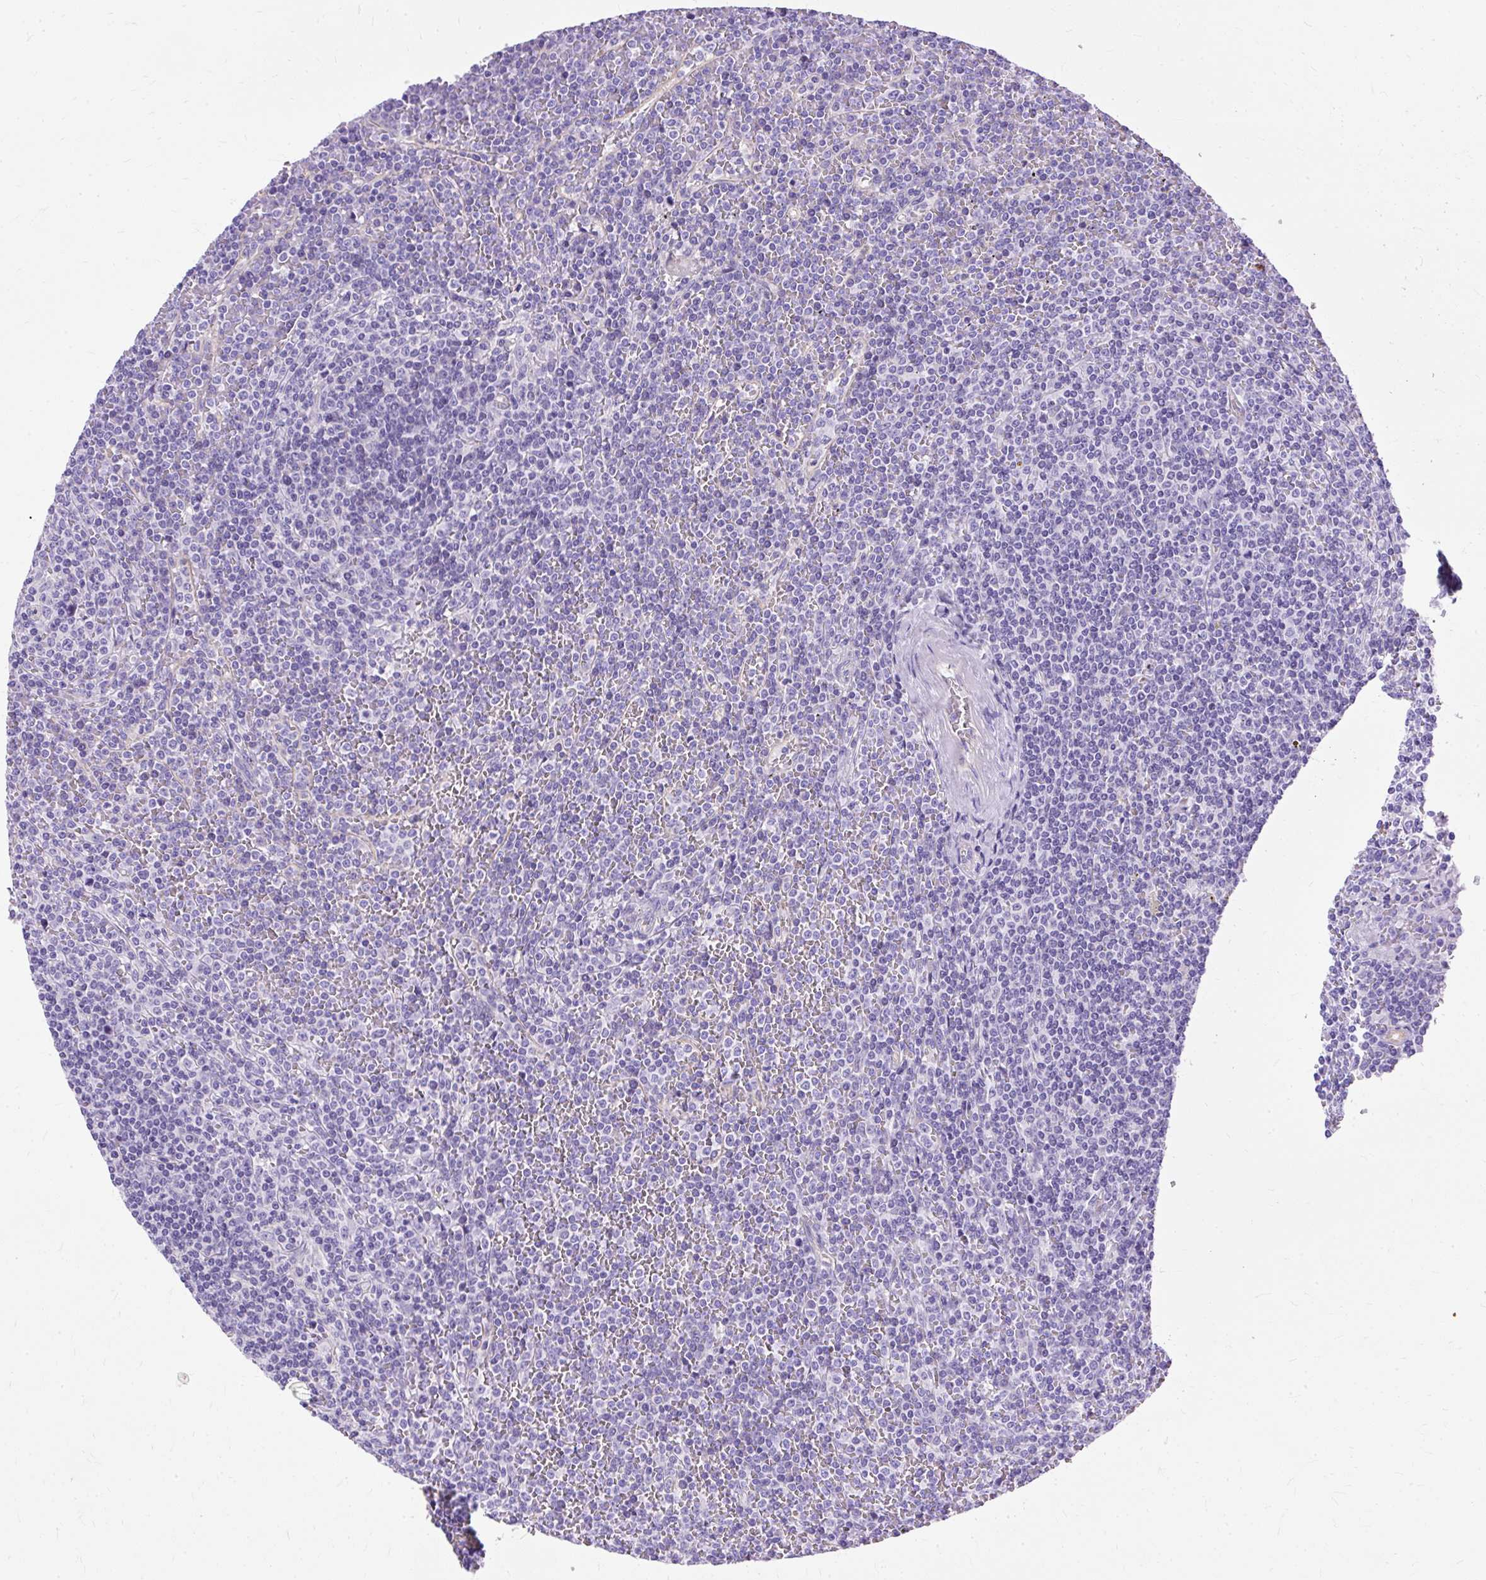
{"staining": {"intensity": "negative", "quantity": "none", "location": "none"}, "tissue": "lymphoma", "cell_type": "Tumor cells", "image_type": "cancer", "snomed": [{"axis": "morphology", "description": "Malignant lymphoma, non-Hodgkin's type, Low grade"}, {"axis": "topography", "description": "Spleen"}], "caption": "IHC histopathology image of human low-grade malignant lymphoma, non-Hodgkin's type stained for a protein (brown), which shows no staining in tumor cells. Nuclei are stained in blue.", "gene": "MYO6", "patient": {"sex": "female", "age": 19}}